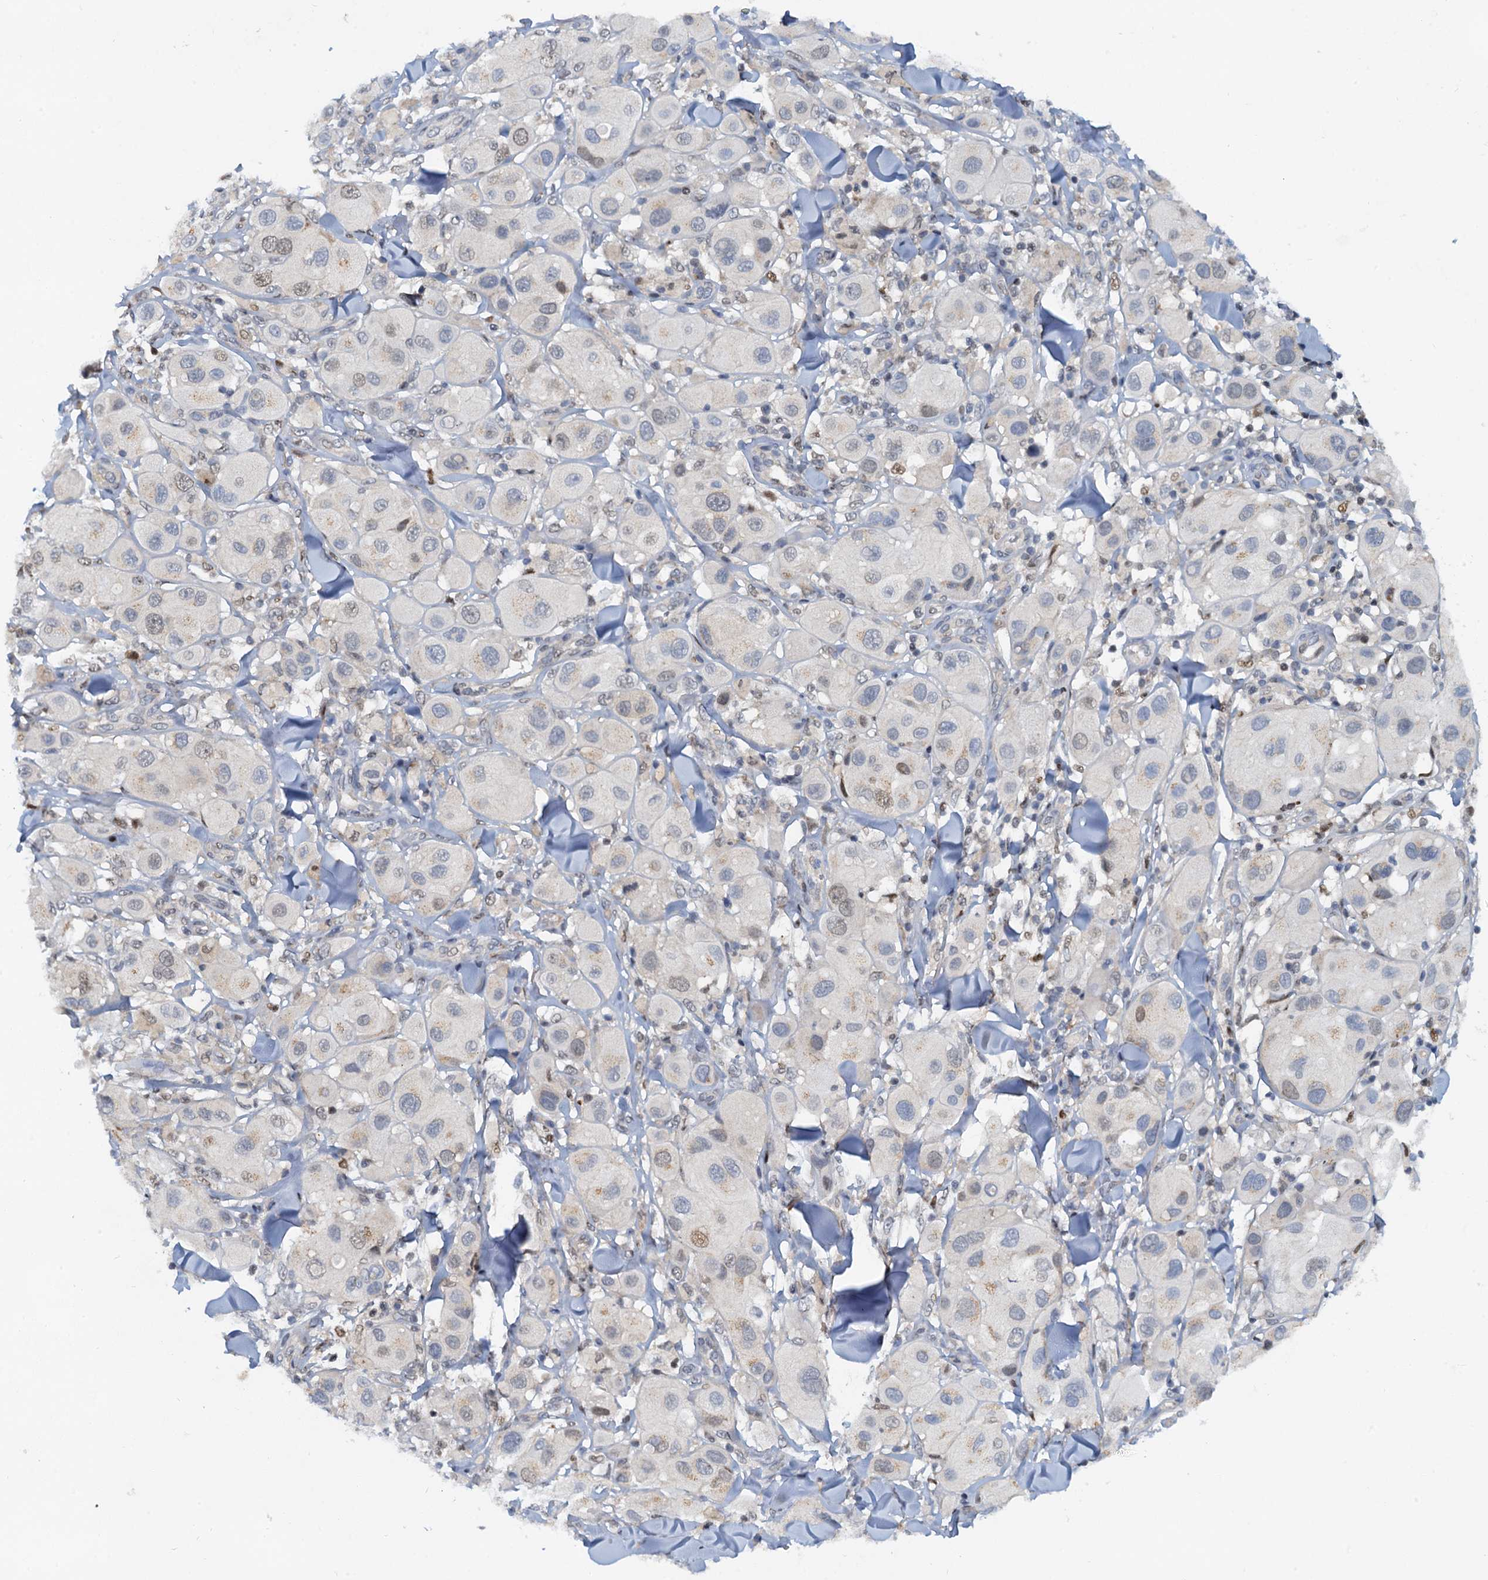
{"staining": {"intensity": "weak", "quantity": "<25%", "location": "nuclear"}, "tissue": "melanoma", "cell_type": "Tumor cells", "image_type": "cancer", "snomed": [{"axis": "morphology", "description": "Malignant melanoma, Metastatic site"}, {"axis": "topography", "description": "Skin"}], "caption": "DAB immunohistochemical staining of human melanoma demonstrates no significant positivity in tumor cells.", "gene": "PTGES3", "patient": {"sex": "male", "age": 41}}